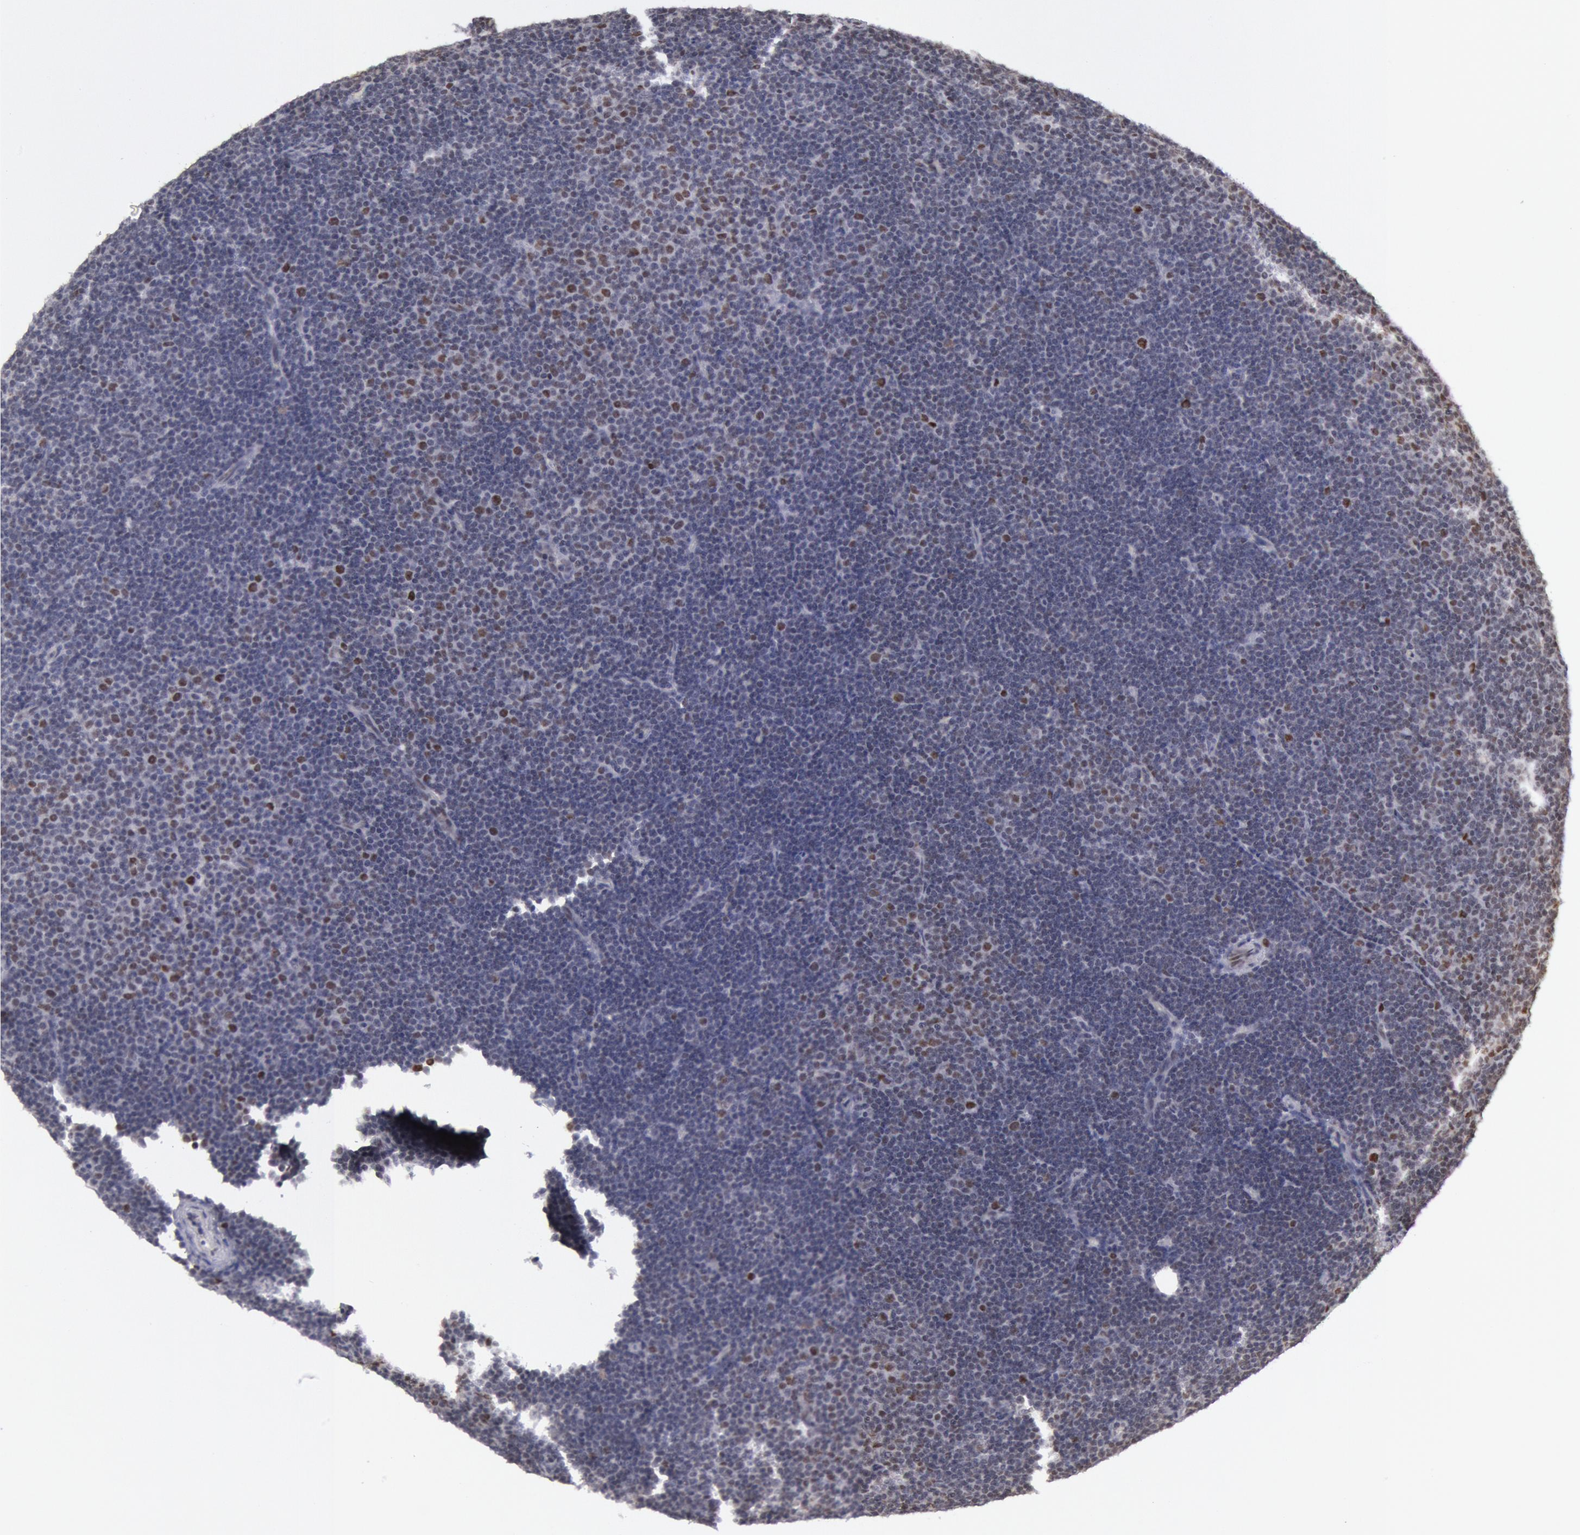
{"staining": {"intensity": "moderate", "quantity": "<25%", "location": "nuclear"}, "tissue": "lymphoma", "cell_type": "Tumor cells", "image_type": "cancer", "snomed": [{"axis": "morphology", "description": "Malignant lymphoma, non-Hodgkin's type, Low grade"}, {"axis": "topography", "description": "Lymph node"}], "caption": "This photomicrograph reveals immunohistochemistry (IHC) staining of human lymphoma, with low moderate nuclear staining in approximately <25% of tumor cells.", "gene": "PPP4R3B", "patient": {"sex": "male", "age": 57}}